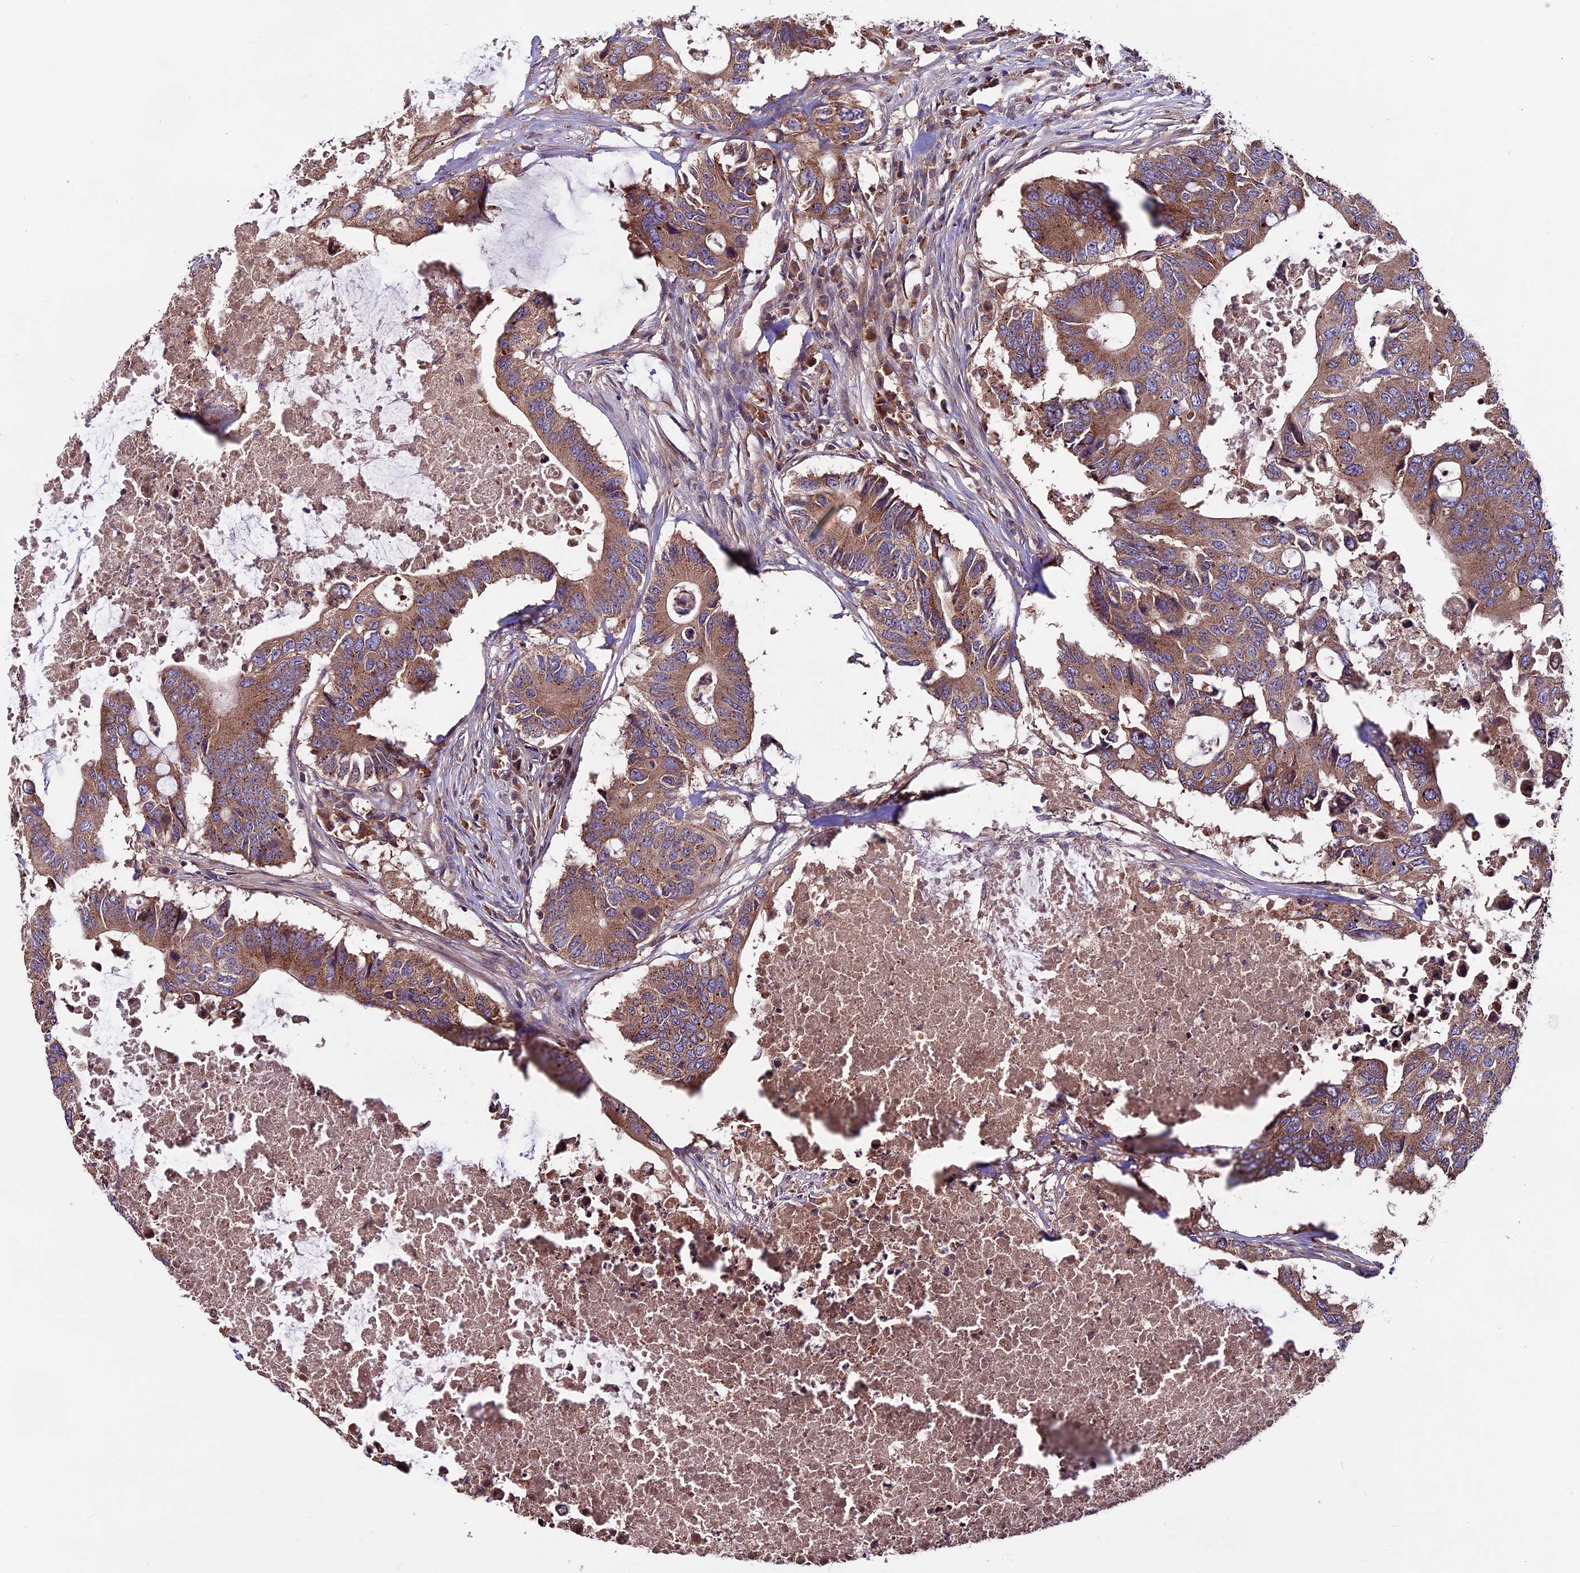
{"staining": {"intensity": "moderate", "quantity": ">75%", "location": "cytoplasmic/membranous"}, "tissue": "colorectal cancer", "cell_type": "Tumor cells", "image_type": "cancer", "snomed": [{"axis": "morphology", "description": "Adenocarcinoma, NOS"}, {"axis": "topography", "description": "Colon"}], "caption": "Immunohistochemical staining of human colorectal adenocarcinoma reveals medium levels of moderate cytoplasmic/membranous staining in about >75% of tumor cells.", "gene": "ZNF598", "patient": {"sex": "male", "age": 71}}